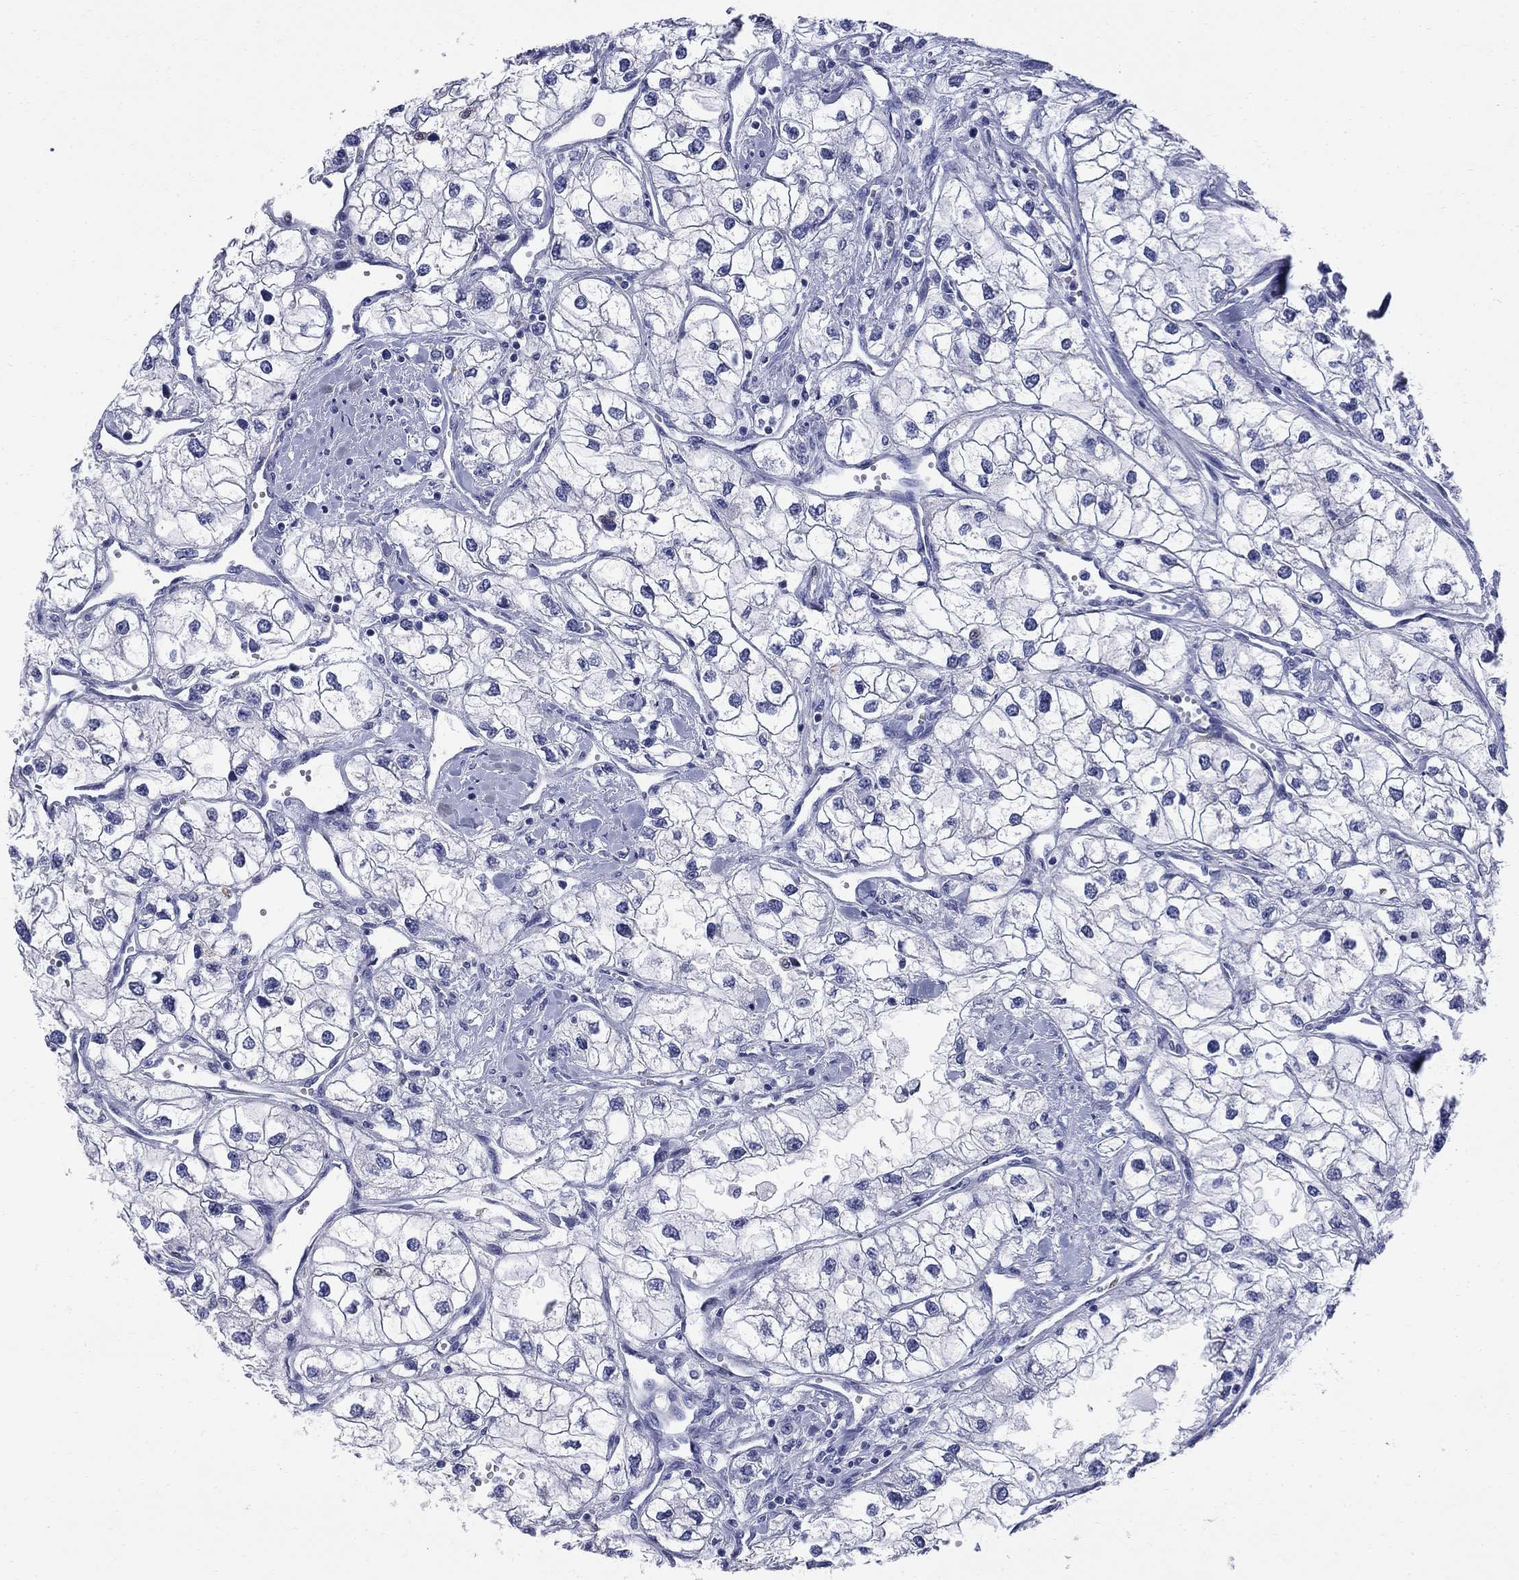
{"staining": {"intensity": "negative", "quantity": "none", "location": "none"}, "tissue": "renal cancer", "cell_type": "Tumor cells", "image_type": "cancer", "snomed": [{"axis": "morphology", "description": "Adenocarcinoma, NOS"}, {"axis": "topography", "description": "Kidney"}], "caption": "High magnification brightfield microscopy of renal cancer stained with DAB (brown) and counterstained with hematoxylin (blue): tumor cells show no significant expression.", "gene": "SERPINB2", "patient": {"sex": "male", "age": 59}}